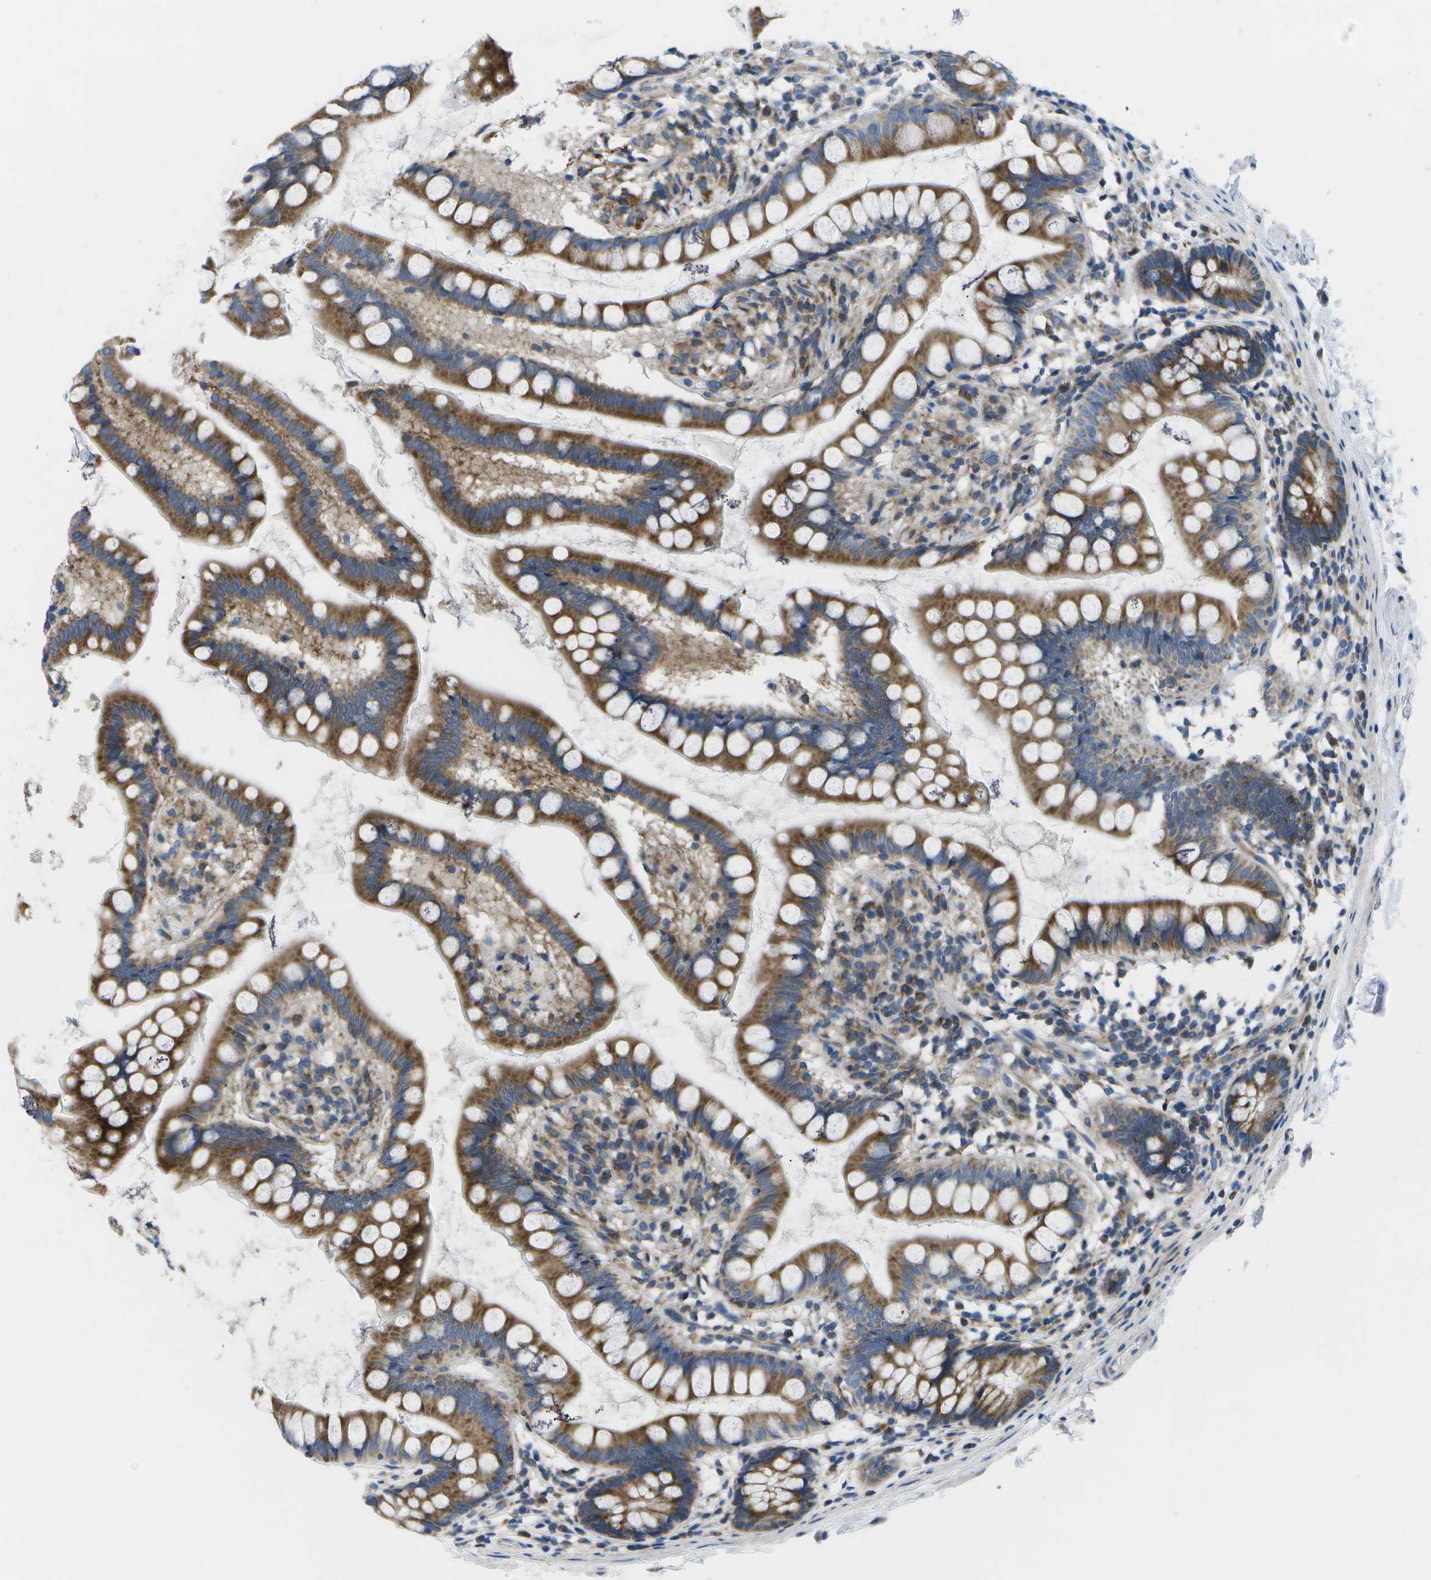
{"staining": {"intensity": "moderate", "quantity": ">75%", "location": "cytoplasmic/membranous"}, "tissue": "small intestine", "cell_type": "Glandular cells", "image_type": "normal", "snomed": [{"axis": "morphology", "description": "Normal tissue, NOS"}, {"axis": "topography", "description": "Small intestine"}], "caption": "A photomicrograph showing moderate cytoplasmic/membranous positivity in approximately >75% of glandular cells in normal small intestine, as visualized by brown immunohistochemical staining.", "gene": "GDF5", "patient": {"sex": "female", "age": 84}}